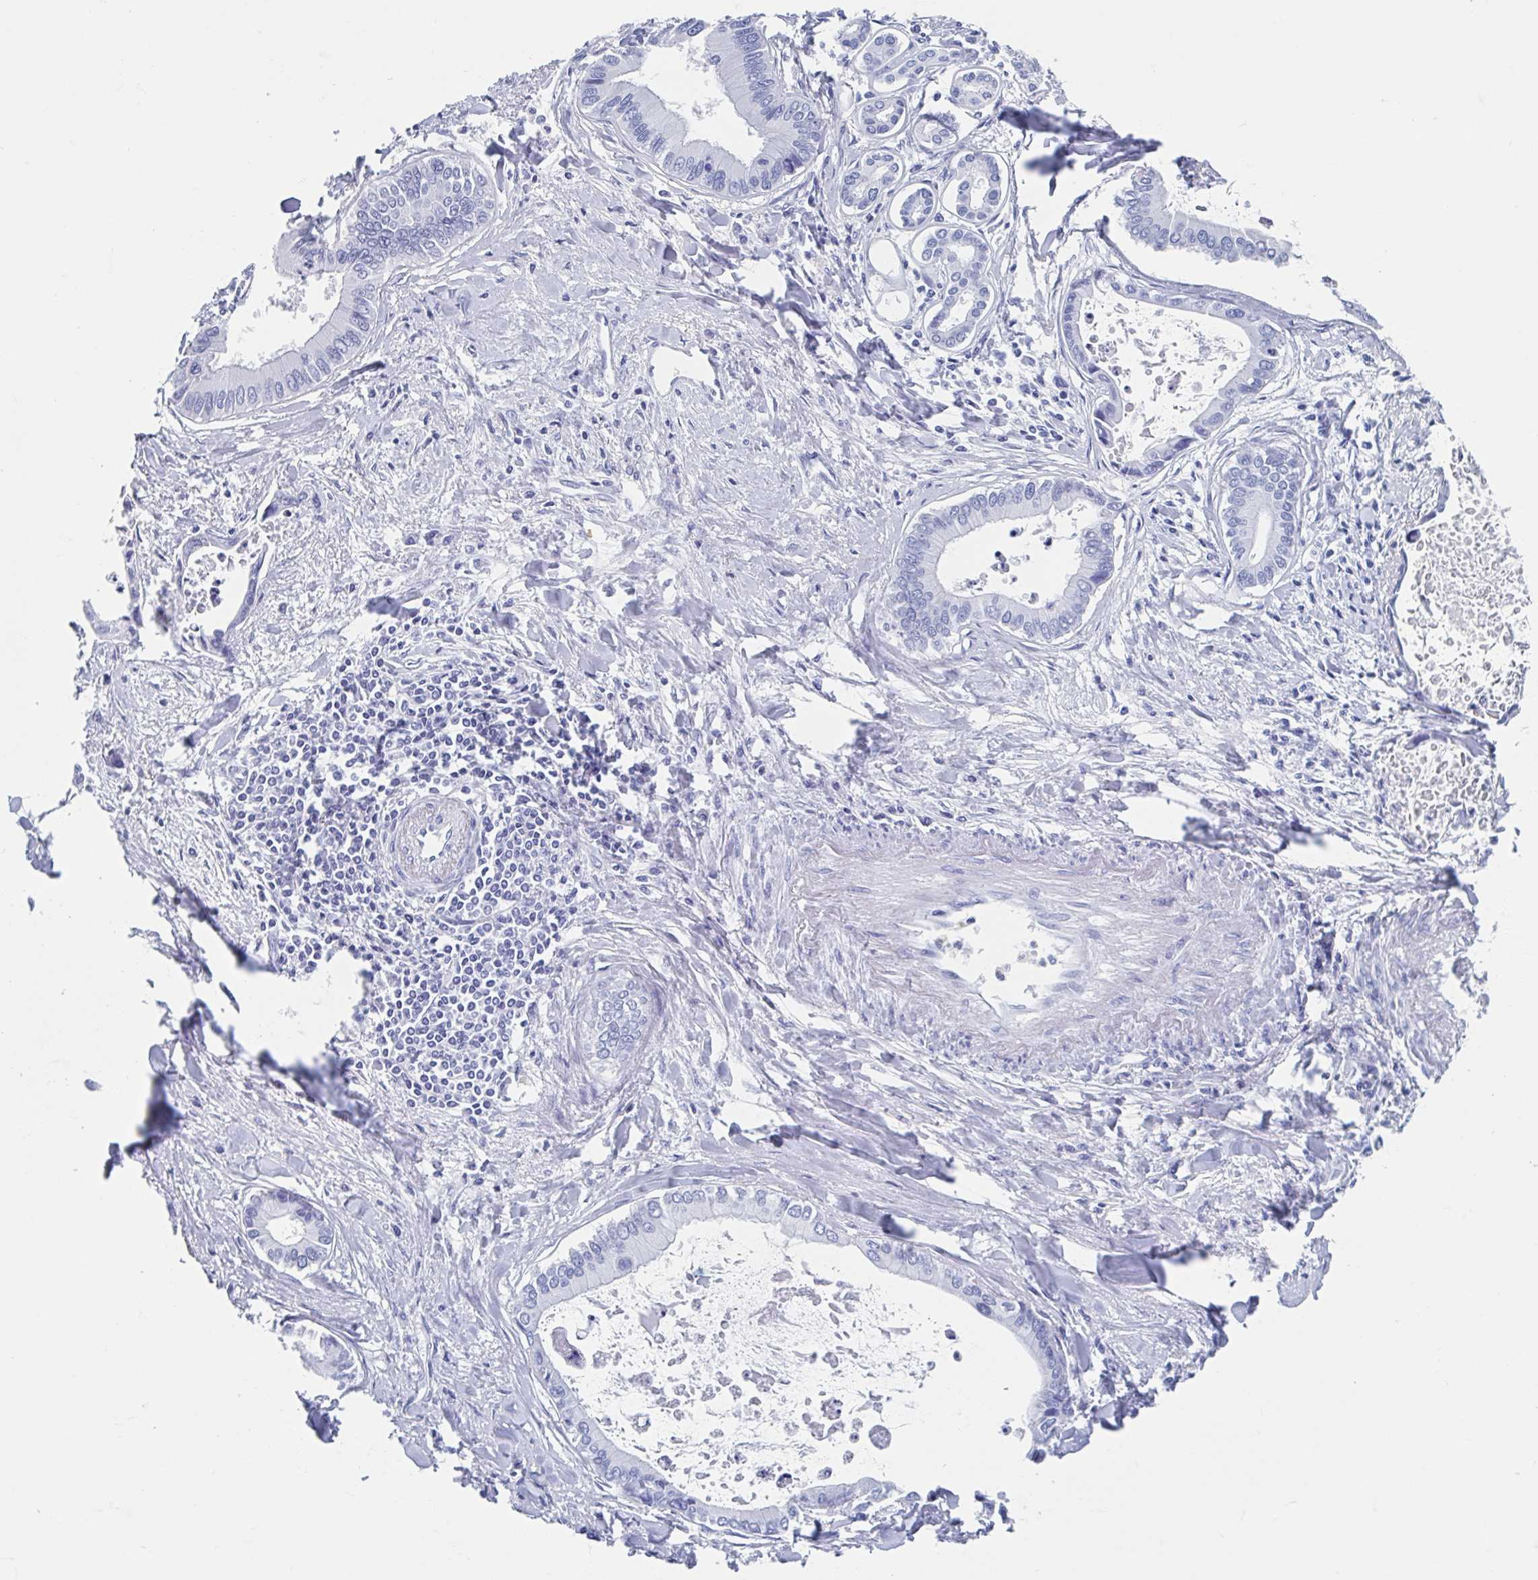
{"staining": {"intensity": "negative", "quantity": "none", "location": "none"}, "tissue": "liver cancer", "cell_type": "Tumor cells", "image_type": "cancer", "snomed": [{"axis": "morphology", "description": "Cholangiocarcinoma"}, {"axis": "topography", "description": "Liver"}], "caption": "Immunohistochemistry (IHC) of liver cancer (cholangiocarcinoma) shows no positivity in tumor cells. (Immunohistochemistry (IHC), brightfield microscopy, high magnification).", "gene": "C10orf53", "patient": {"sex": "male", "age": 66}}